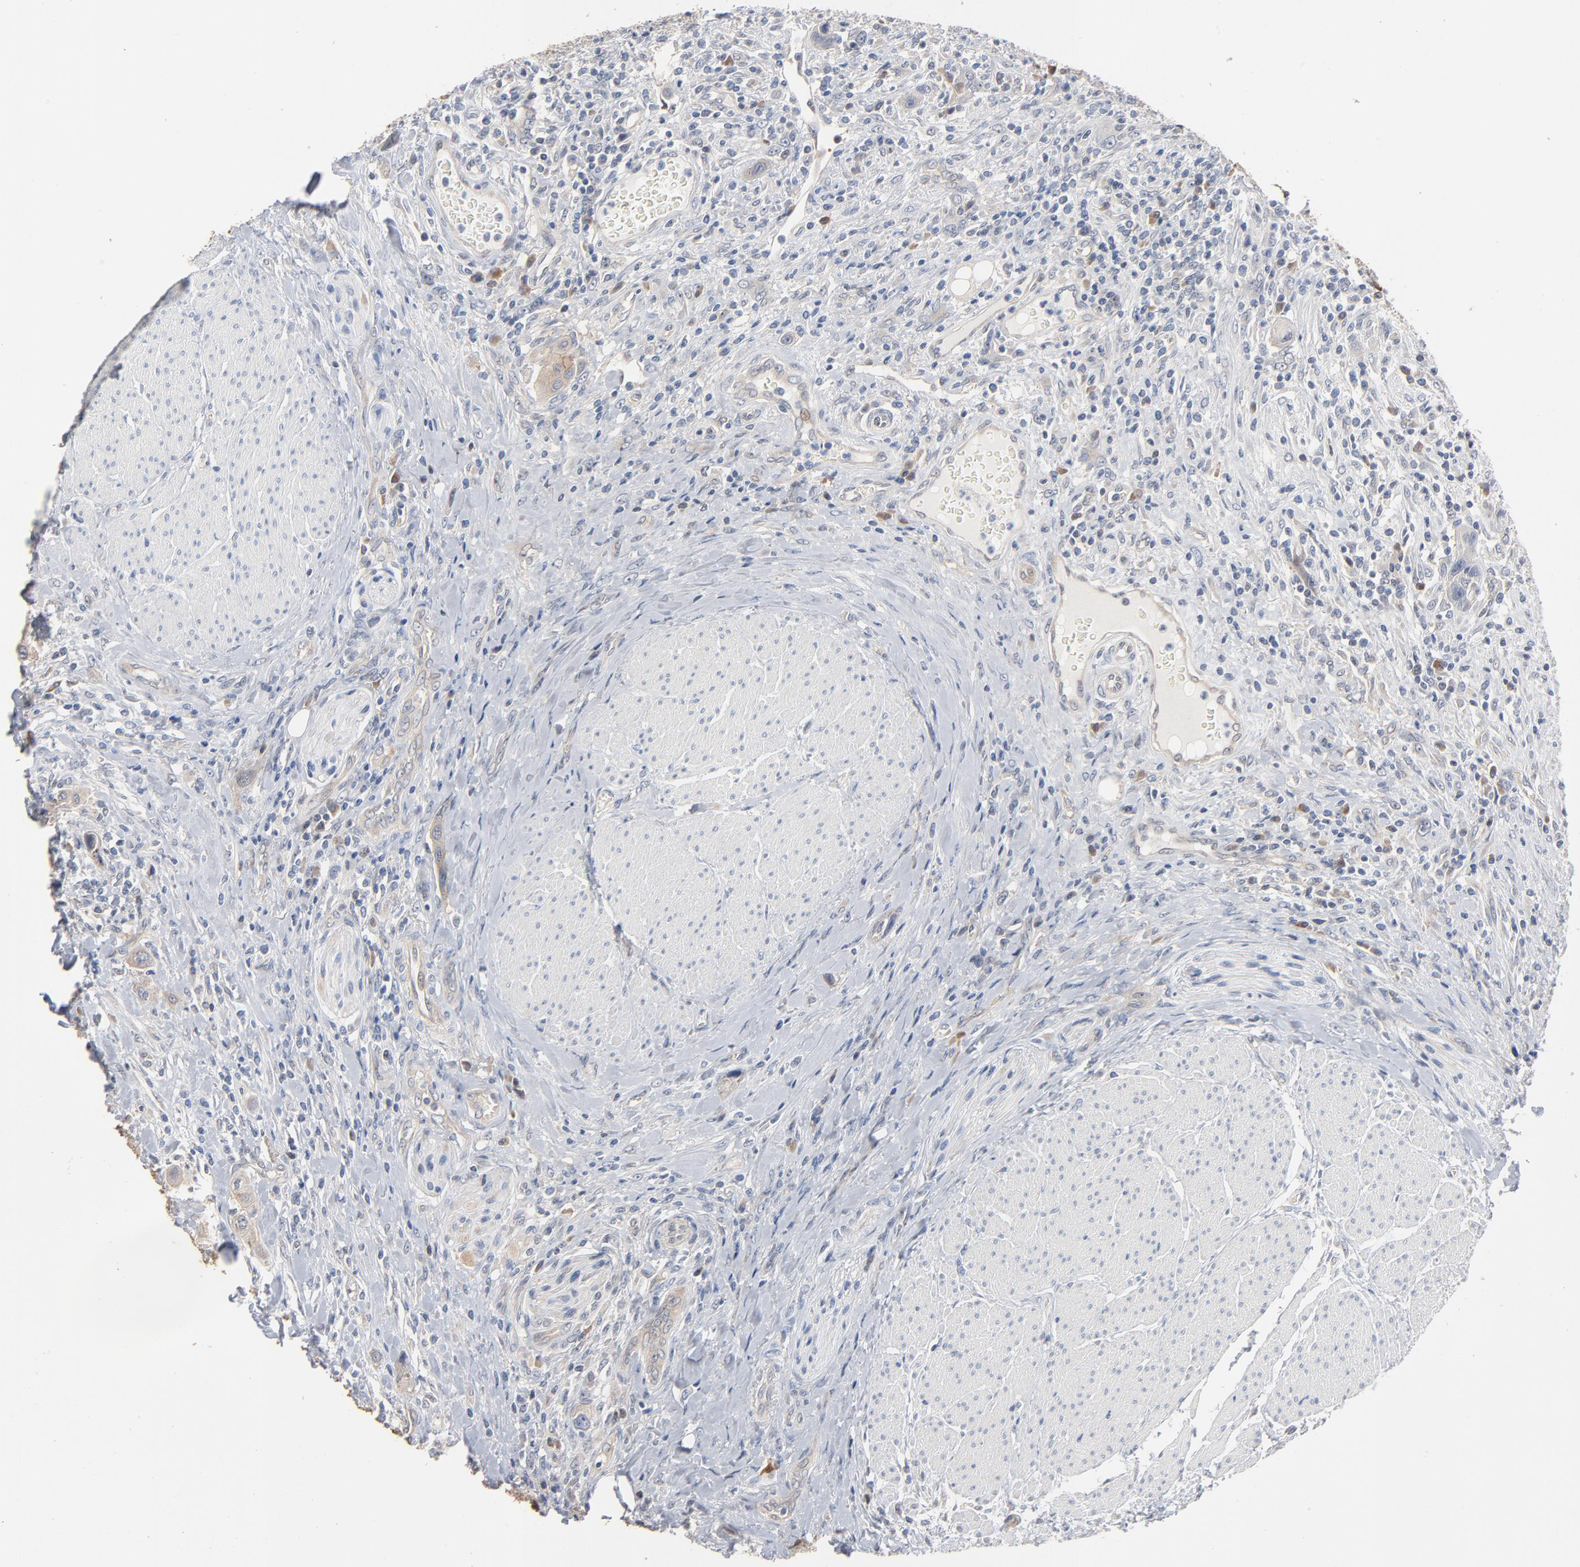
{"staining": {"intensity": "weak", "quantity": "25%-75%", "location": "cytoplasmic/membranous"}, "tissue": "urothelial cancer", "cell_type": "Tumor cells", "image_type": "cancer", "snomed": [{"axis": "morphology", "description": "Urothelial carcinoma, High grade"}, {"axis": "topography", "description": "Urinary bladder"}], "caption": "Human urothelial cancer stained with a protein marker shows weak staining in tumor cells.", "gene": "EPCAM", "patient": {"sex": "male", "age": 50}}